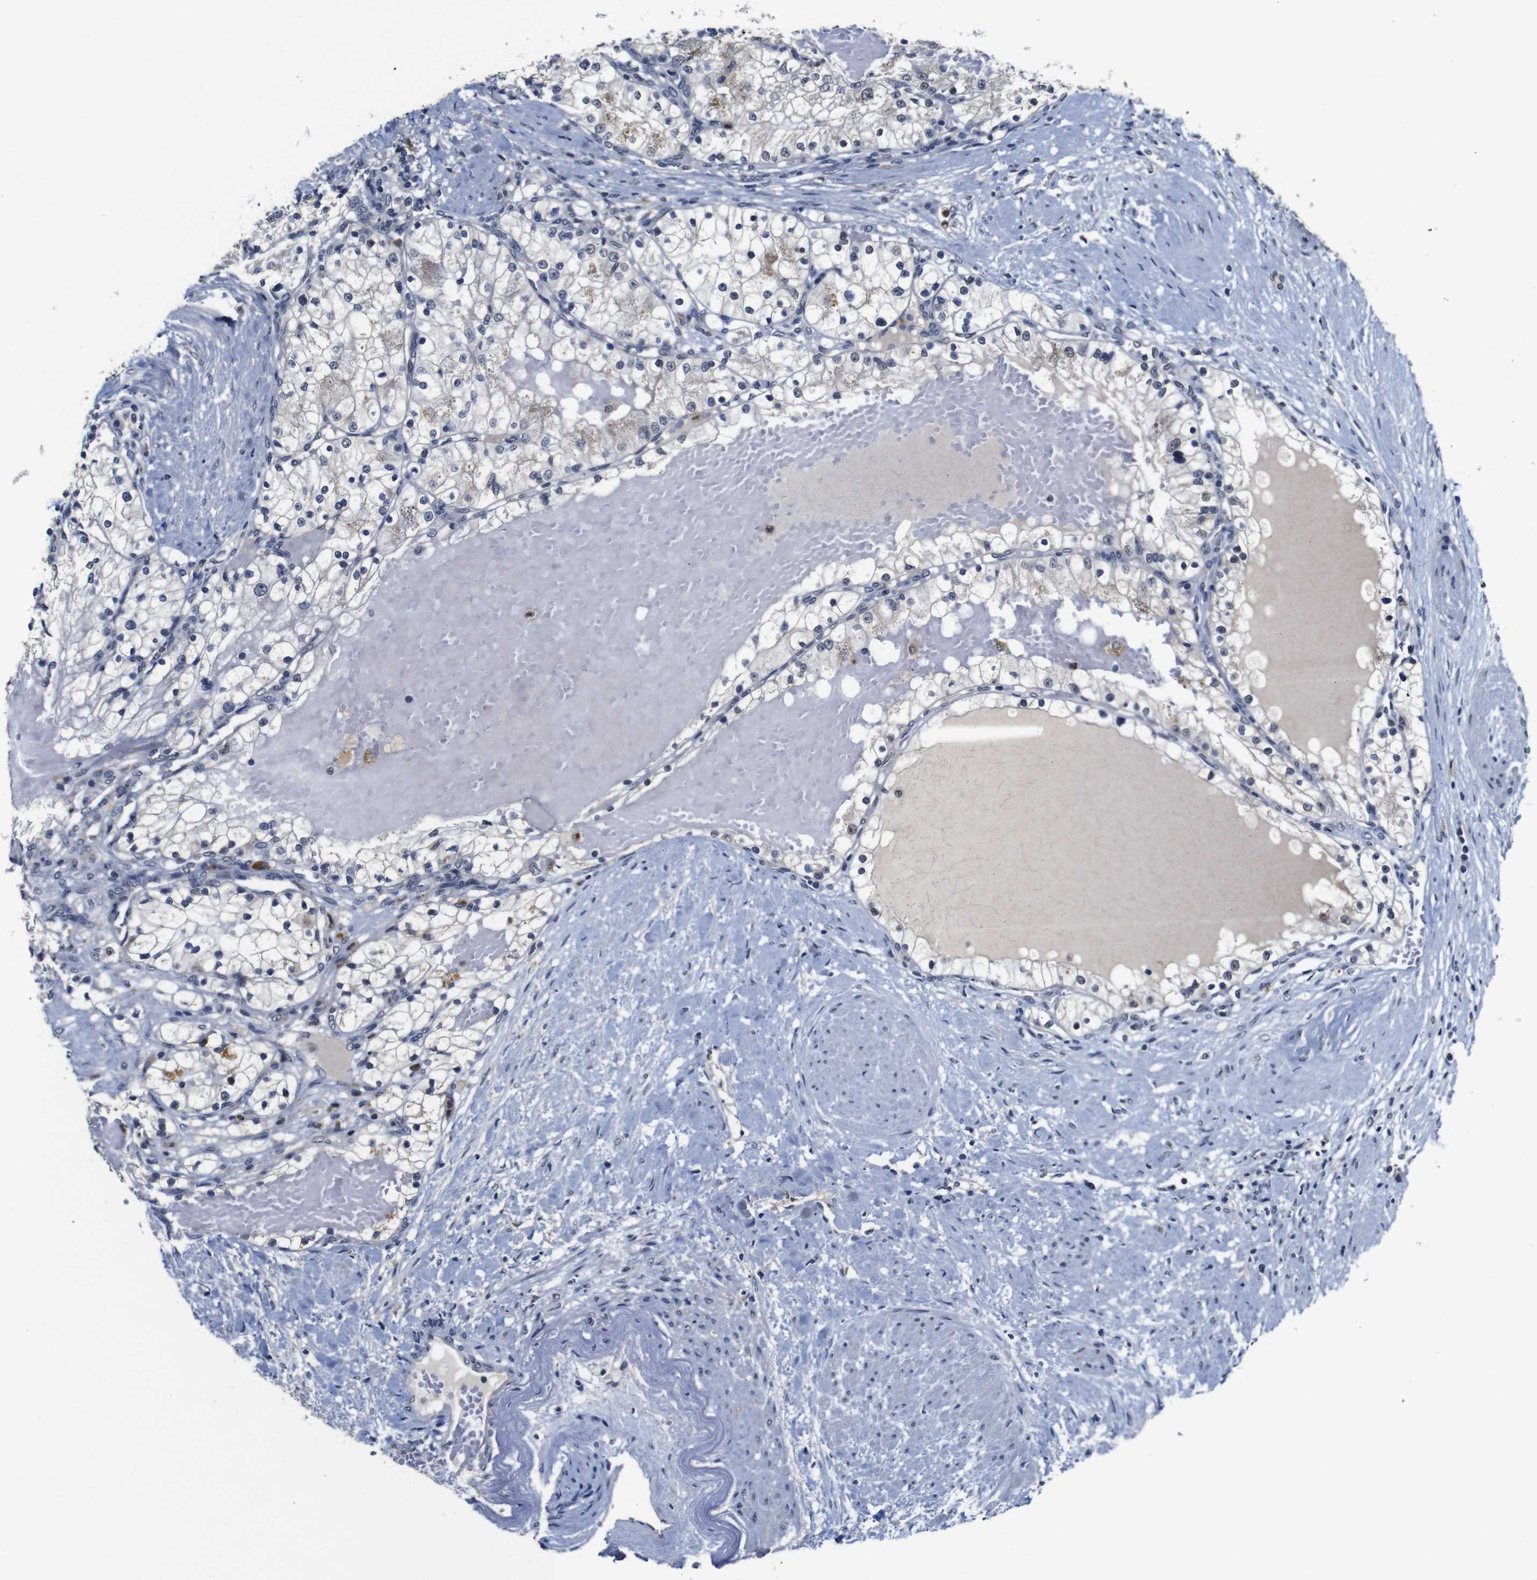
{"staining": {"intensity": "moderate", "quantity": "<25%", "location": "cytoplasmic/membranous"}, "tissue": "renal cancer", "cell_type": "Tumor cells", "image_type": "cancer", "snomed": [{"axis": "morphology", "description": "Adenocarcinoma, NOS"}, {"axis": "topography", "description": "Kidney"}], "caption": "Tumor cells reveal moderate cytoplasmic/membranous expression in approximately <25% of cells in renal cancer.", "gene": "NTRK3", "patient": {"sex": "male", "age": 68}}